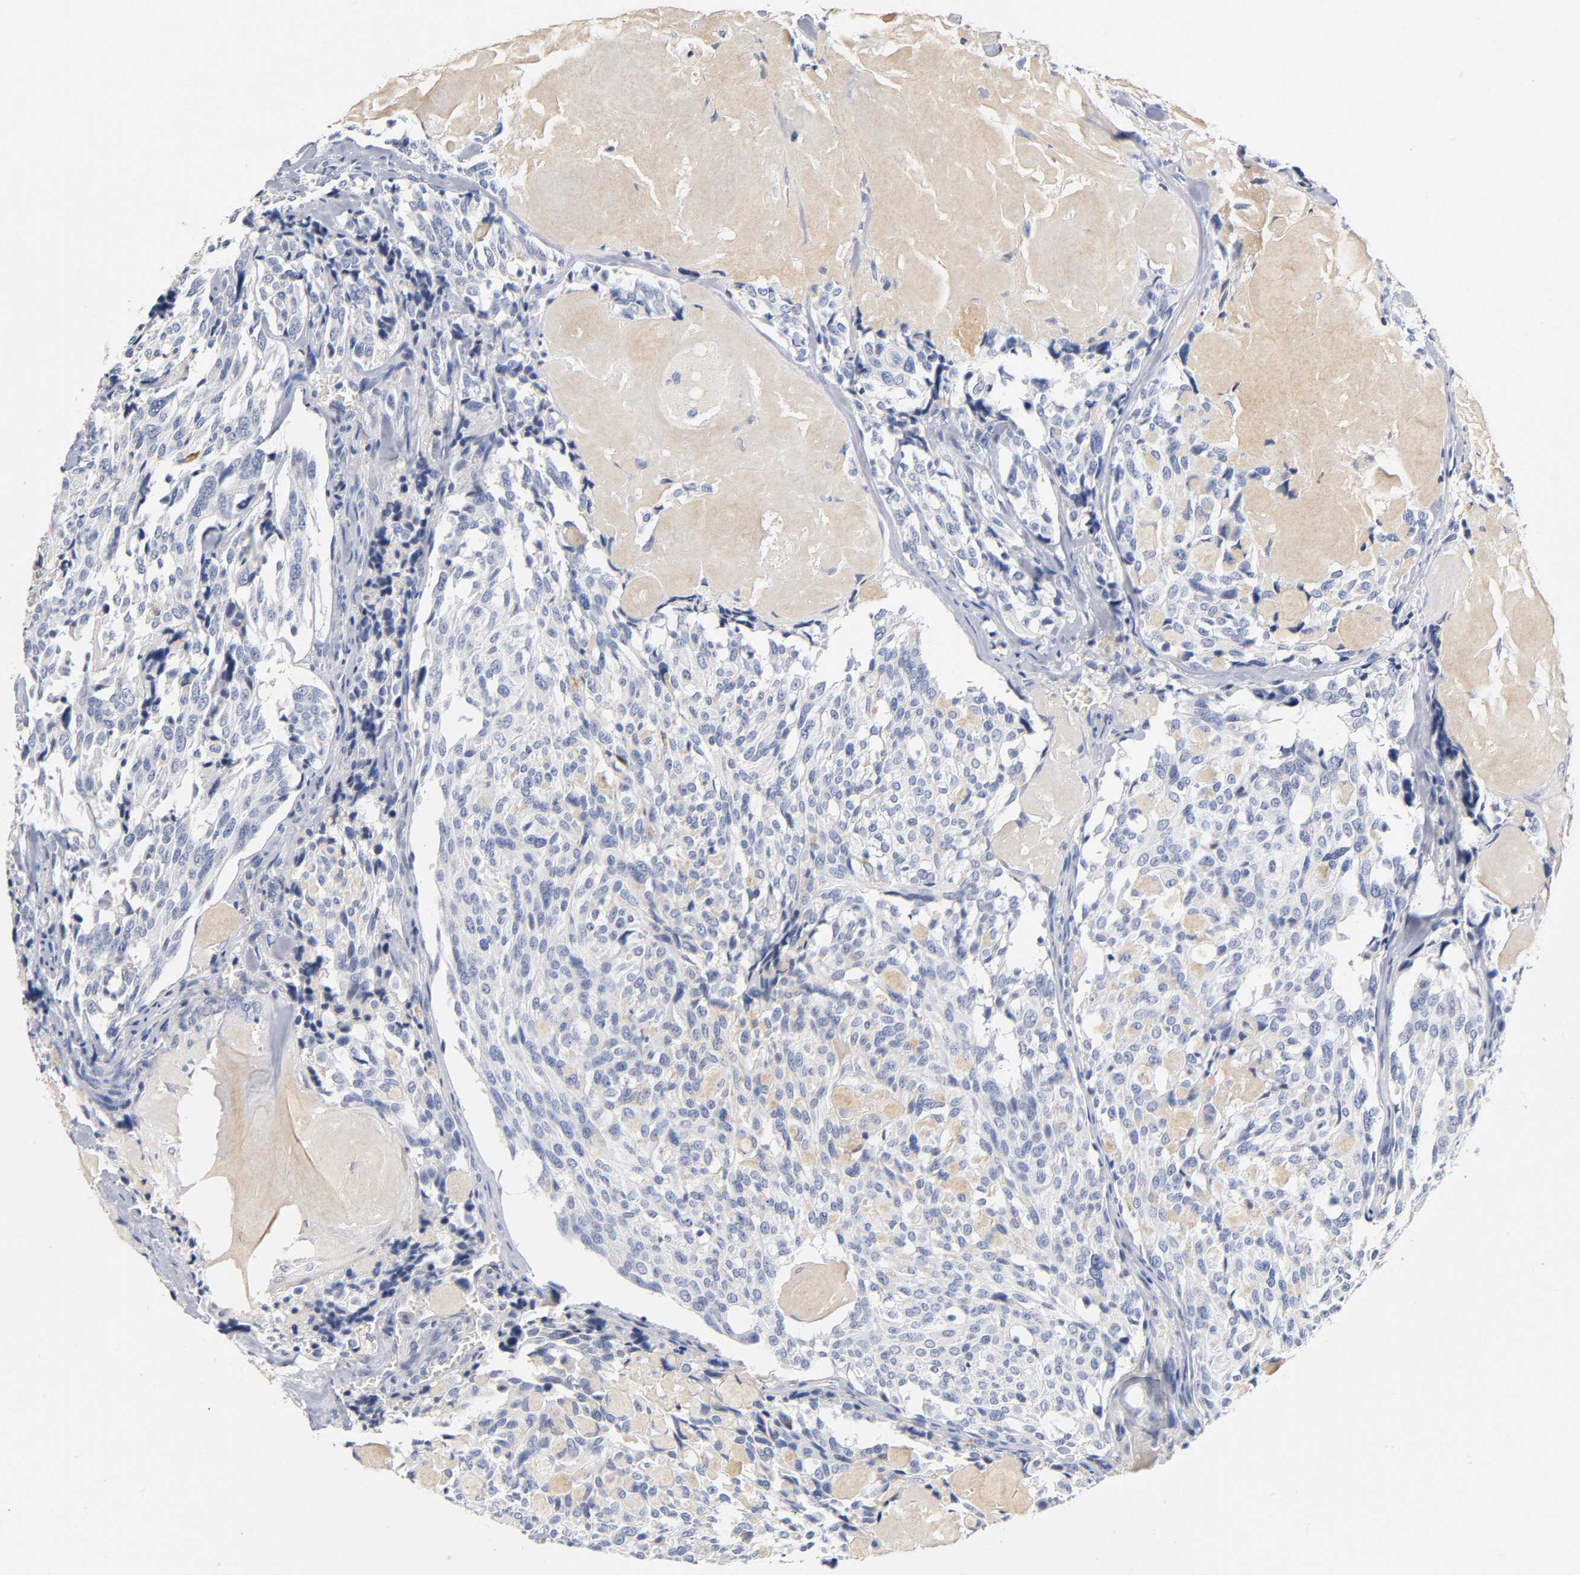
{"staining": {"intensity": "weak", "quantity": "25%-75%", "location": "cytoplasmic/membranous"}, "tissue": "thyroid cancer", "cell_type": "Tumor cells", "image_type": "cancer", "snomed": [{"axis": "morphology", "description": "Carcinoma, NOS"}, {"axis": "morphology", "description": "Carcinoid, malignant, NOS"}, {"axis": "topography", "description": "Thyroid gland"}], "caption": "Immunohistochemistry of human malignant carcinoid (thyroid) shows low levels of weak cytoplasmic/membranous staining in about 25%-75% of tumor cells.", "gene": "TNC", "patient": {"sex": "male", "age": 33}}